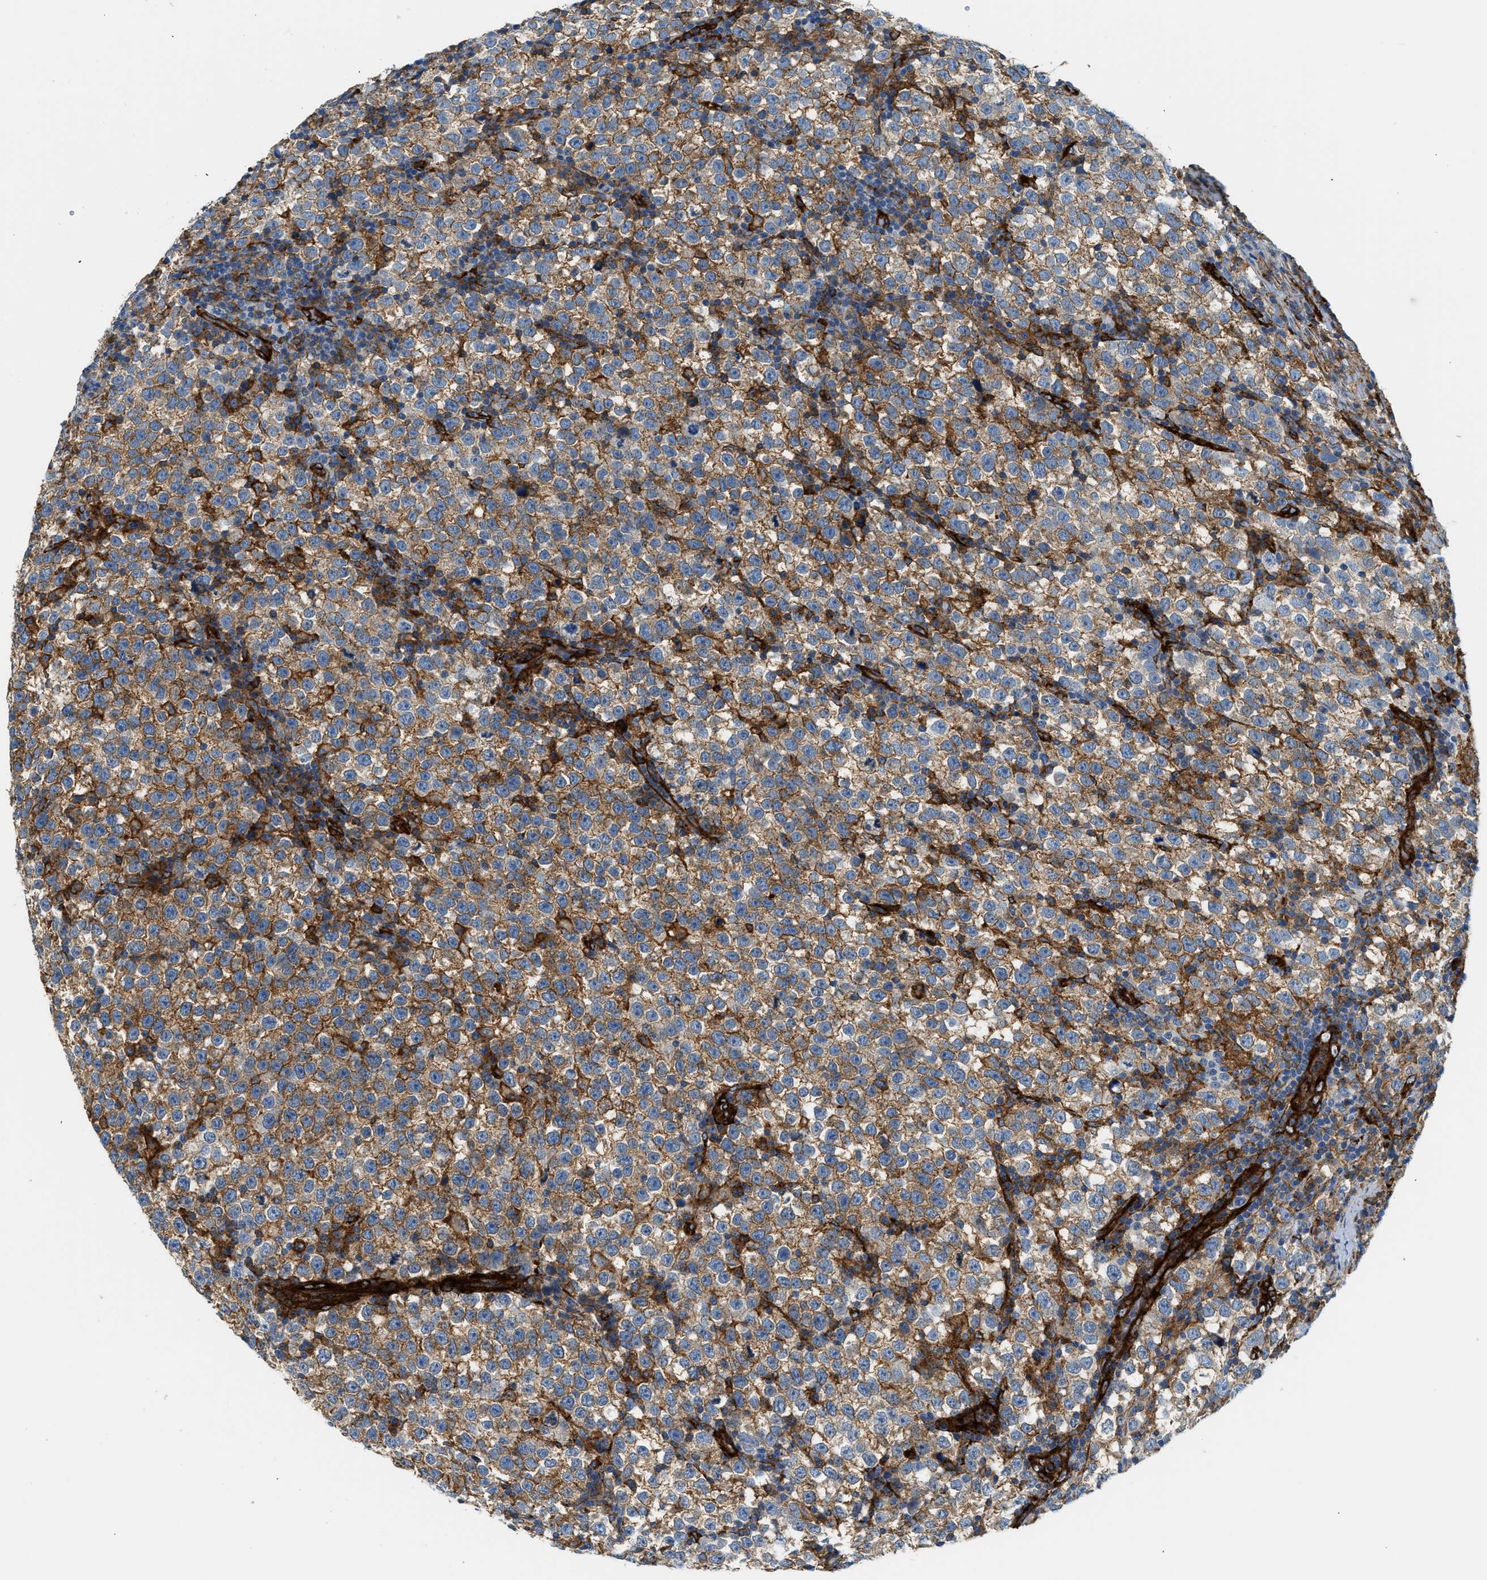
{"staining": {"intensity": "weak", "quantity": ">75%", "location": "cytoplasmic/membranous"}, "tissue": "testis cancer", "cell_type": "Tumor cells", "image_type": "cancer", "snomed": [{"axis": "morphology", "description": "Seminoma, NOS"}, {"axis": "topography", "description": "Testis"}], "caption": "Testis seminoma stained with immunohistochemistry (IHC) demonstrates weak cytoplasmic/membranous positivity in about >75% of tumor cells.", "gene": "HIP1", "patient": {"sex": "male", "age": 43}}